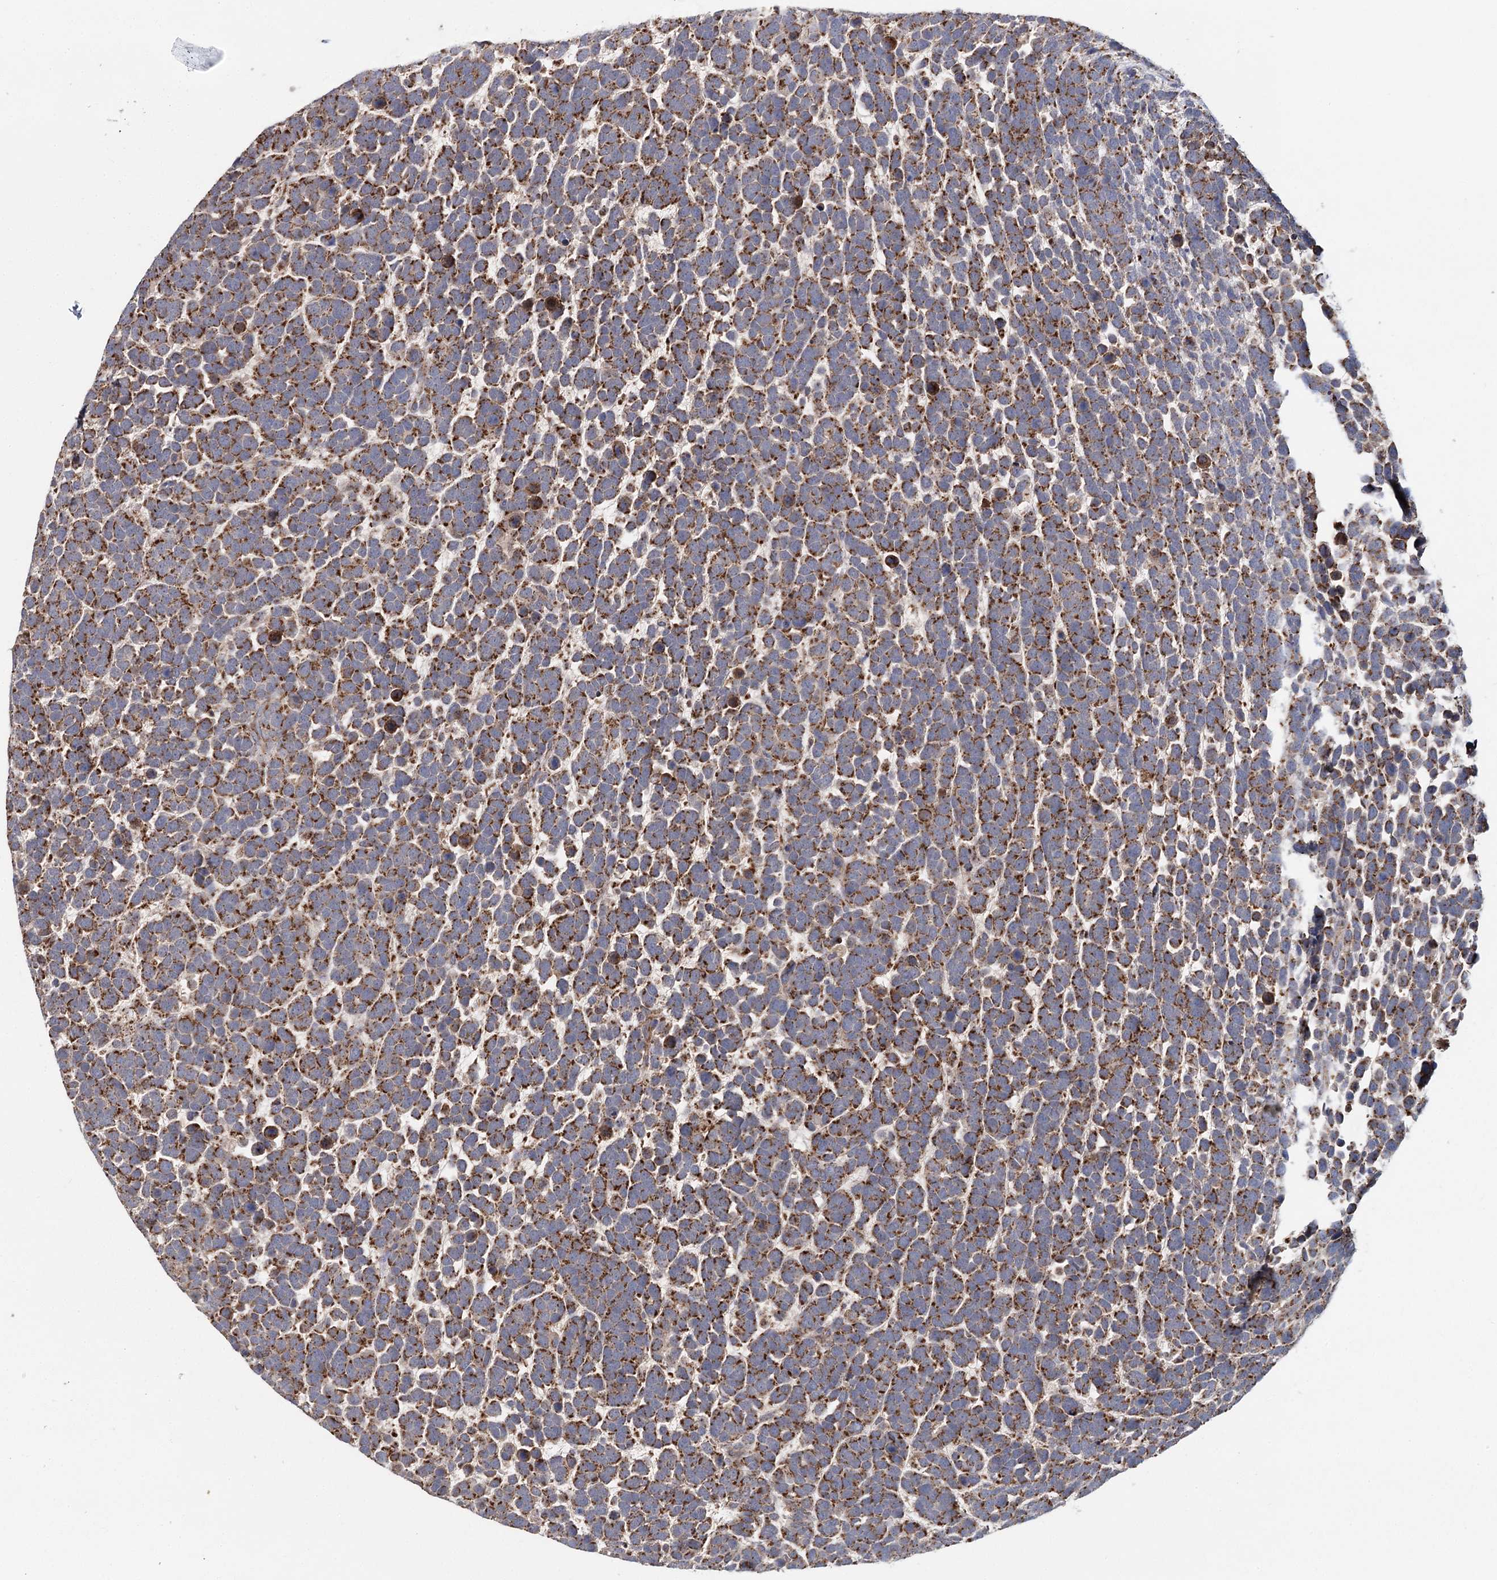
{"staining": {"intensity": "strong", "quantity": ">75%", "location": "cytoplasmic/membranous"}, "tissue": "urothelial cancer", "cell_type": "Tumor cells", "image_type": "cancer", "snomed": [{"axis": "morphology", "description": "Urothelial carcinoma, High grade"}, {"axis": "topography", "description": "Urinary bladder"}], "caption": "An immunohistochemistry (IHC) photomicrograph of tumor tissue is shown. Protein staining in brown highlights strong cytoplasmic/membranous positivity in urothelial cancer within tumor cells.", "gene": "MRPL44", "patient": {"sex": "female", "age": 82}}